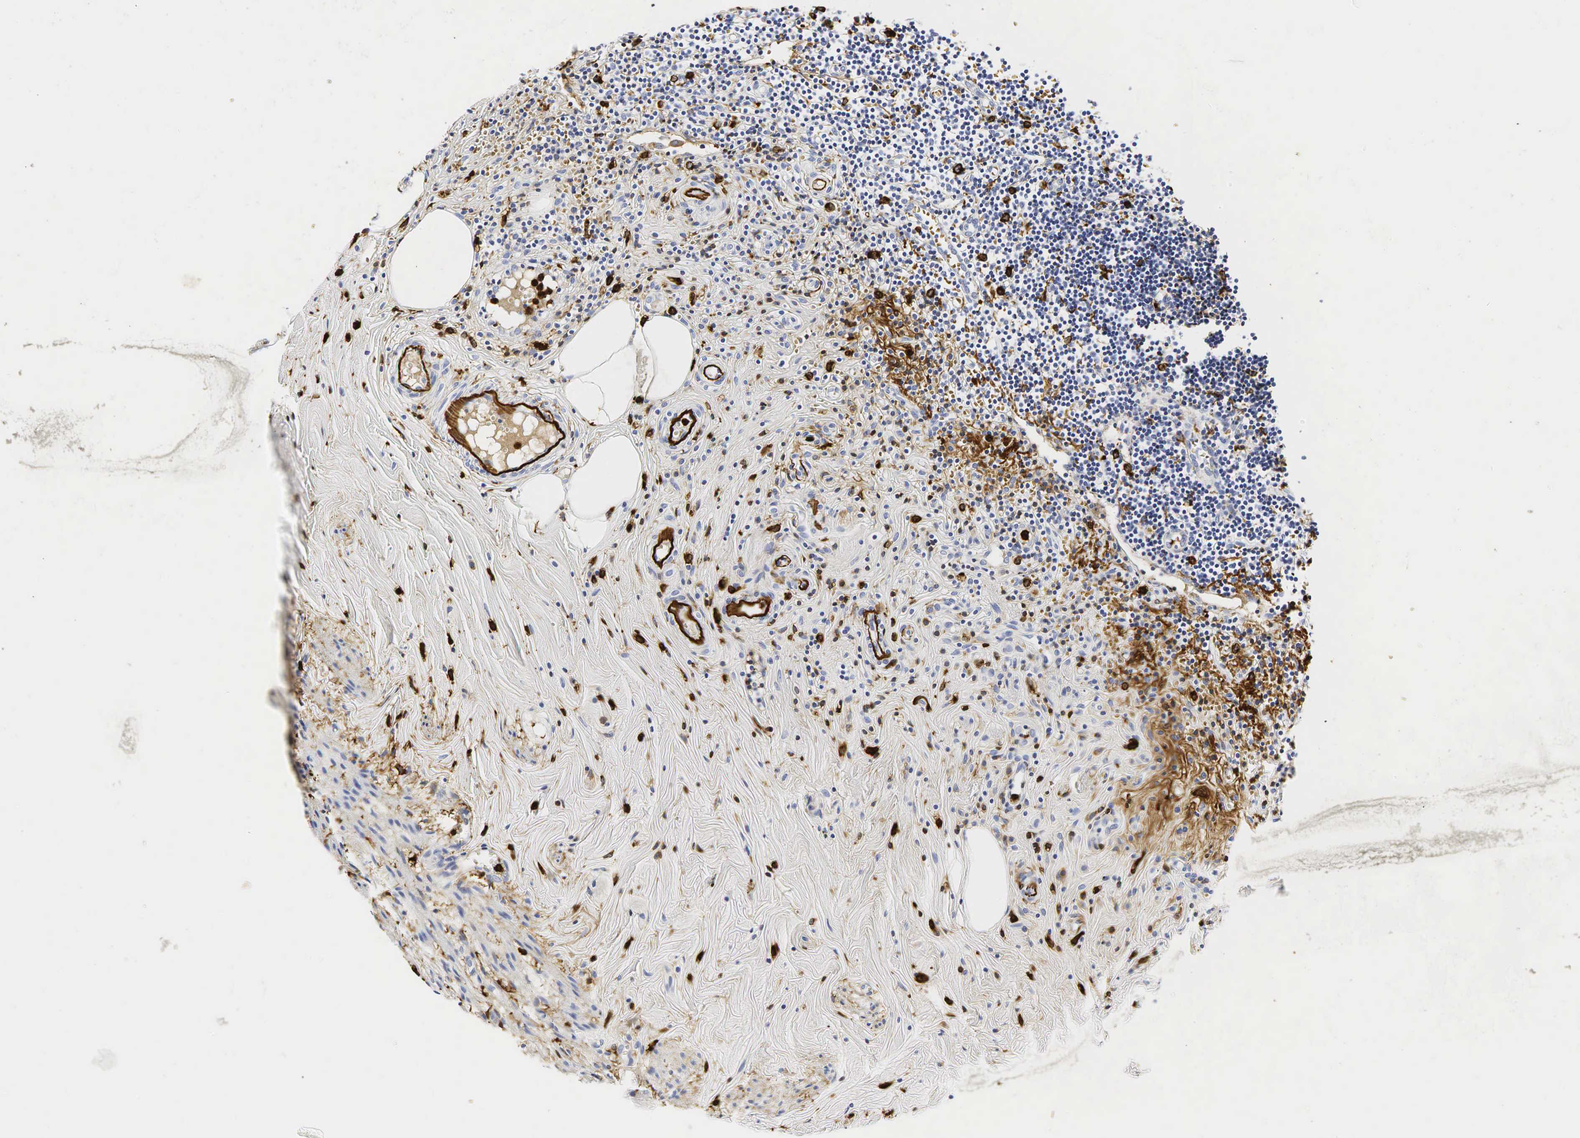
{"staining": {"intensity": "negative", "quantity": "none", "location": "none"}, "tissue": "appendix", "cell_type": "Glandular cells", "image_type": "normal", "snomed": [{"axis": "morphology", "description": "Normal tissue, NOS"}, {"axis": "topography", "description": "Appendix"}], "caption": "This is an immunohistochemistry (IHC) micrograph of normal appendix. There is no expression in glandular cells.", "gene": "LYZ", "patient": {"sex": "female", "age": 19}}